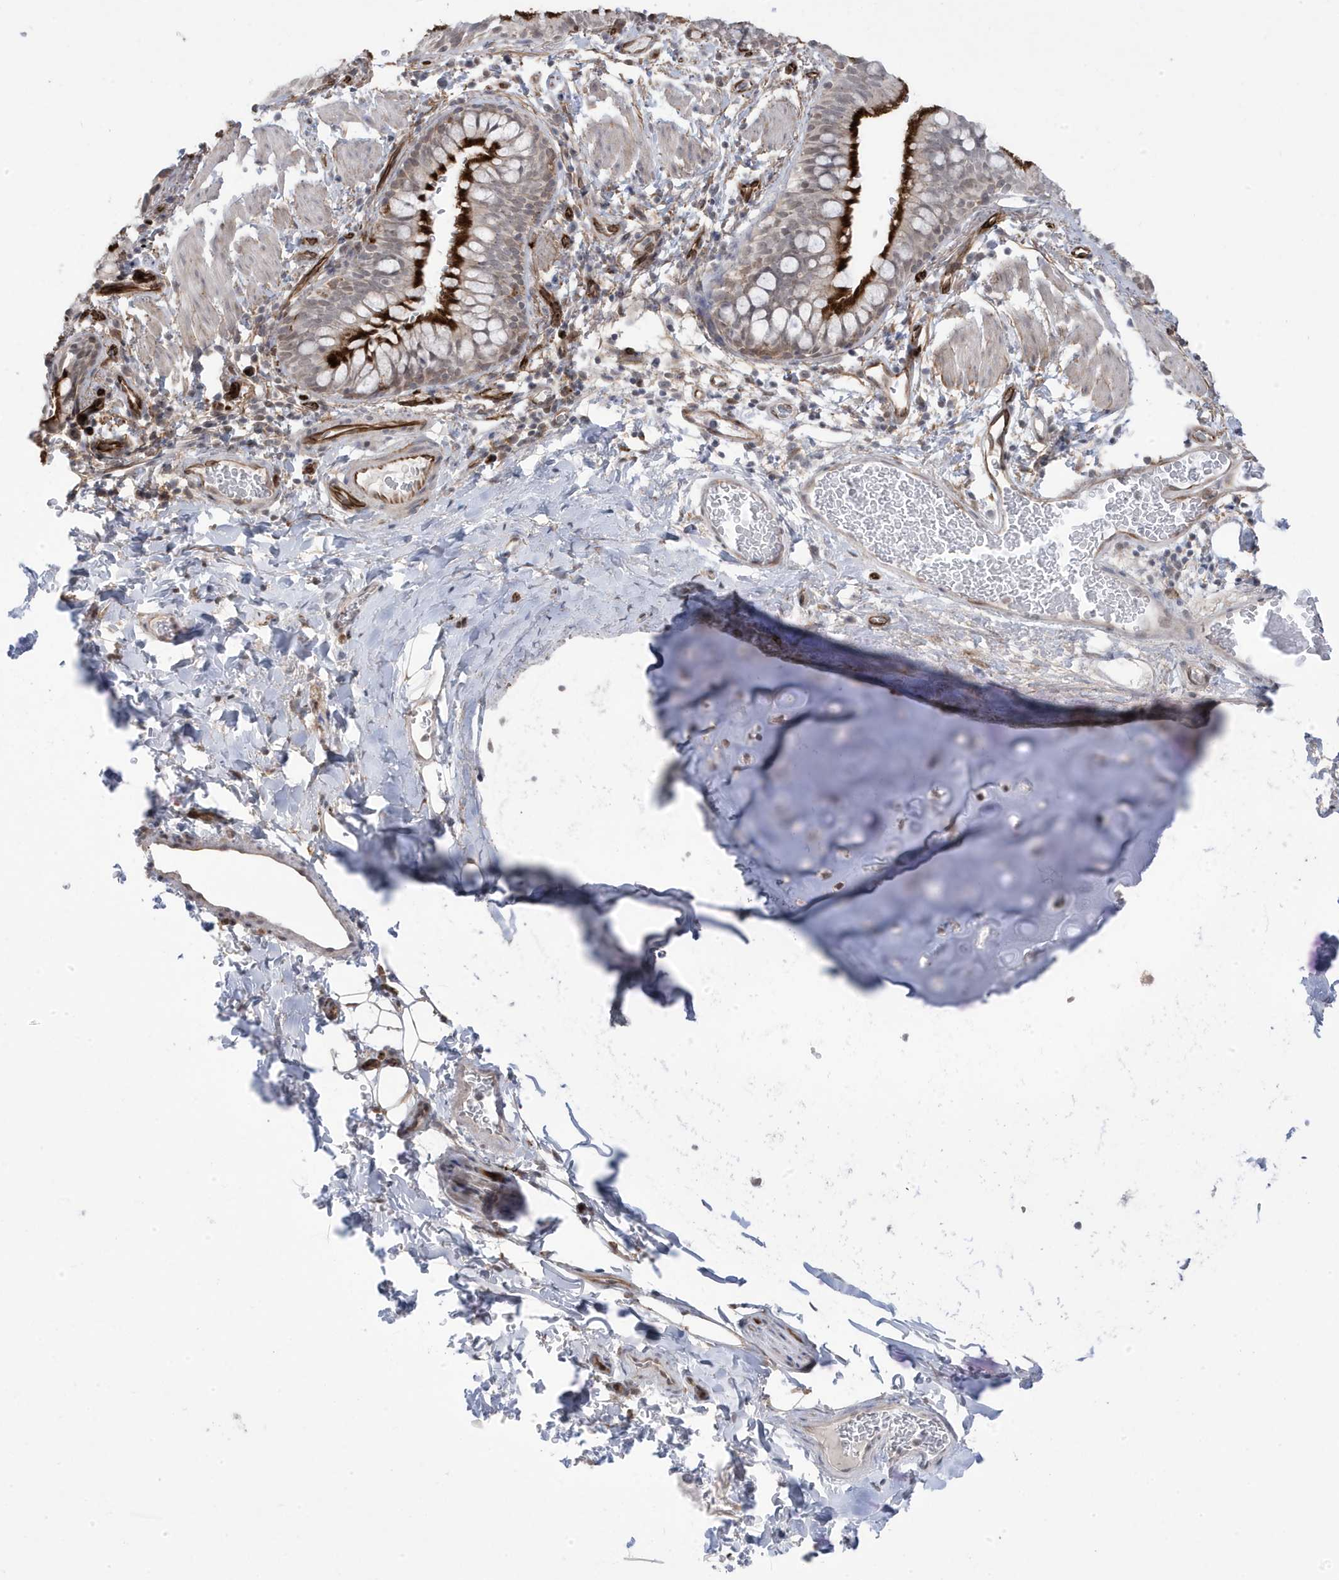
{"staining": {"intensity": "strong", "quantity": "25%-75%", "location": "cytoplasmic/membranous"}, "tissue": "bronchus", "cell_type": "Respiratory epithelial cells", "image_type": "normal", "snomed": [{"axis": "morphology", "description": "Normal tissue, NOS"}, {"axis": "topography", "description": "Cartilage tissue"}, {"axis": "topography", "description": "Bronchus"}], "caption": "Protein expression analysis of normal bronchus reveals strong cytoplasmic/membranous expression in about 25%-75% of respiratory epithelial cells.", "gene": "ADAMTSL3", "patient": {"sex": "female", "age": 36}}